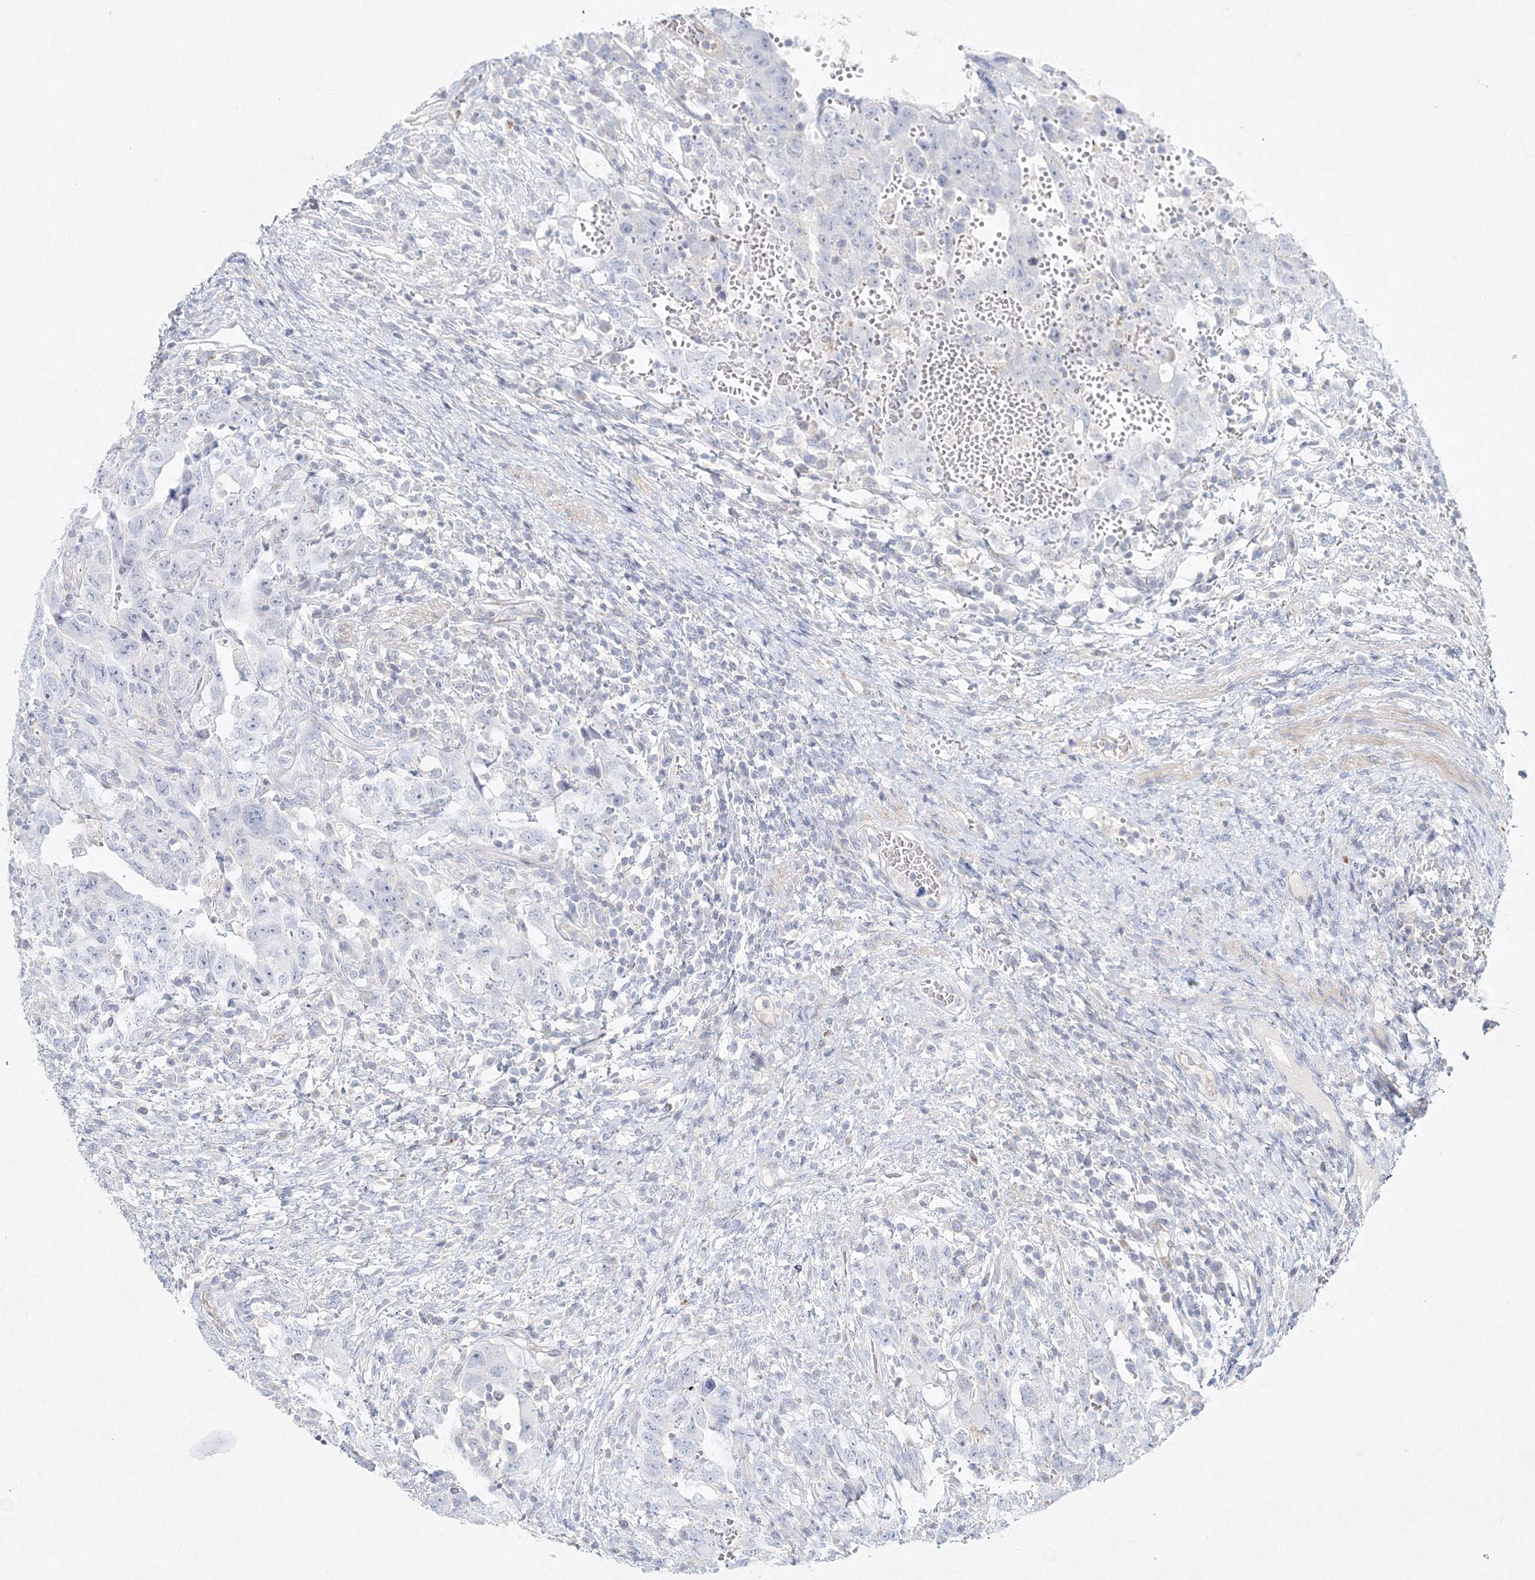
{"staining": {"intensity": "negative", "quantity": "none", "location": "none"}, "tissue": "testis cancer", "cell_type": "Tumor cells", "image_type": "cancer", "snomed": [{"axis": "morphology", "description": "Carcinoma, Embryonal, NOS"}, {"axis": "topography", "description": "Testis"}], "caption": "Testis cancer (embryonal carcinoma) stained for a protein using immunohistochemistry shows no staining tumor cells.", "gene": "DNAH1", "patient": {"sex": "male", "age": 26}}